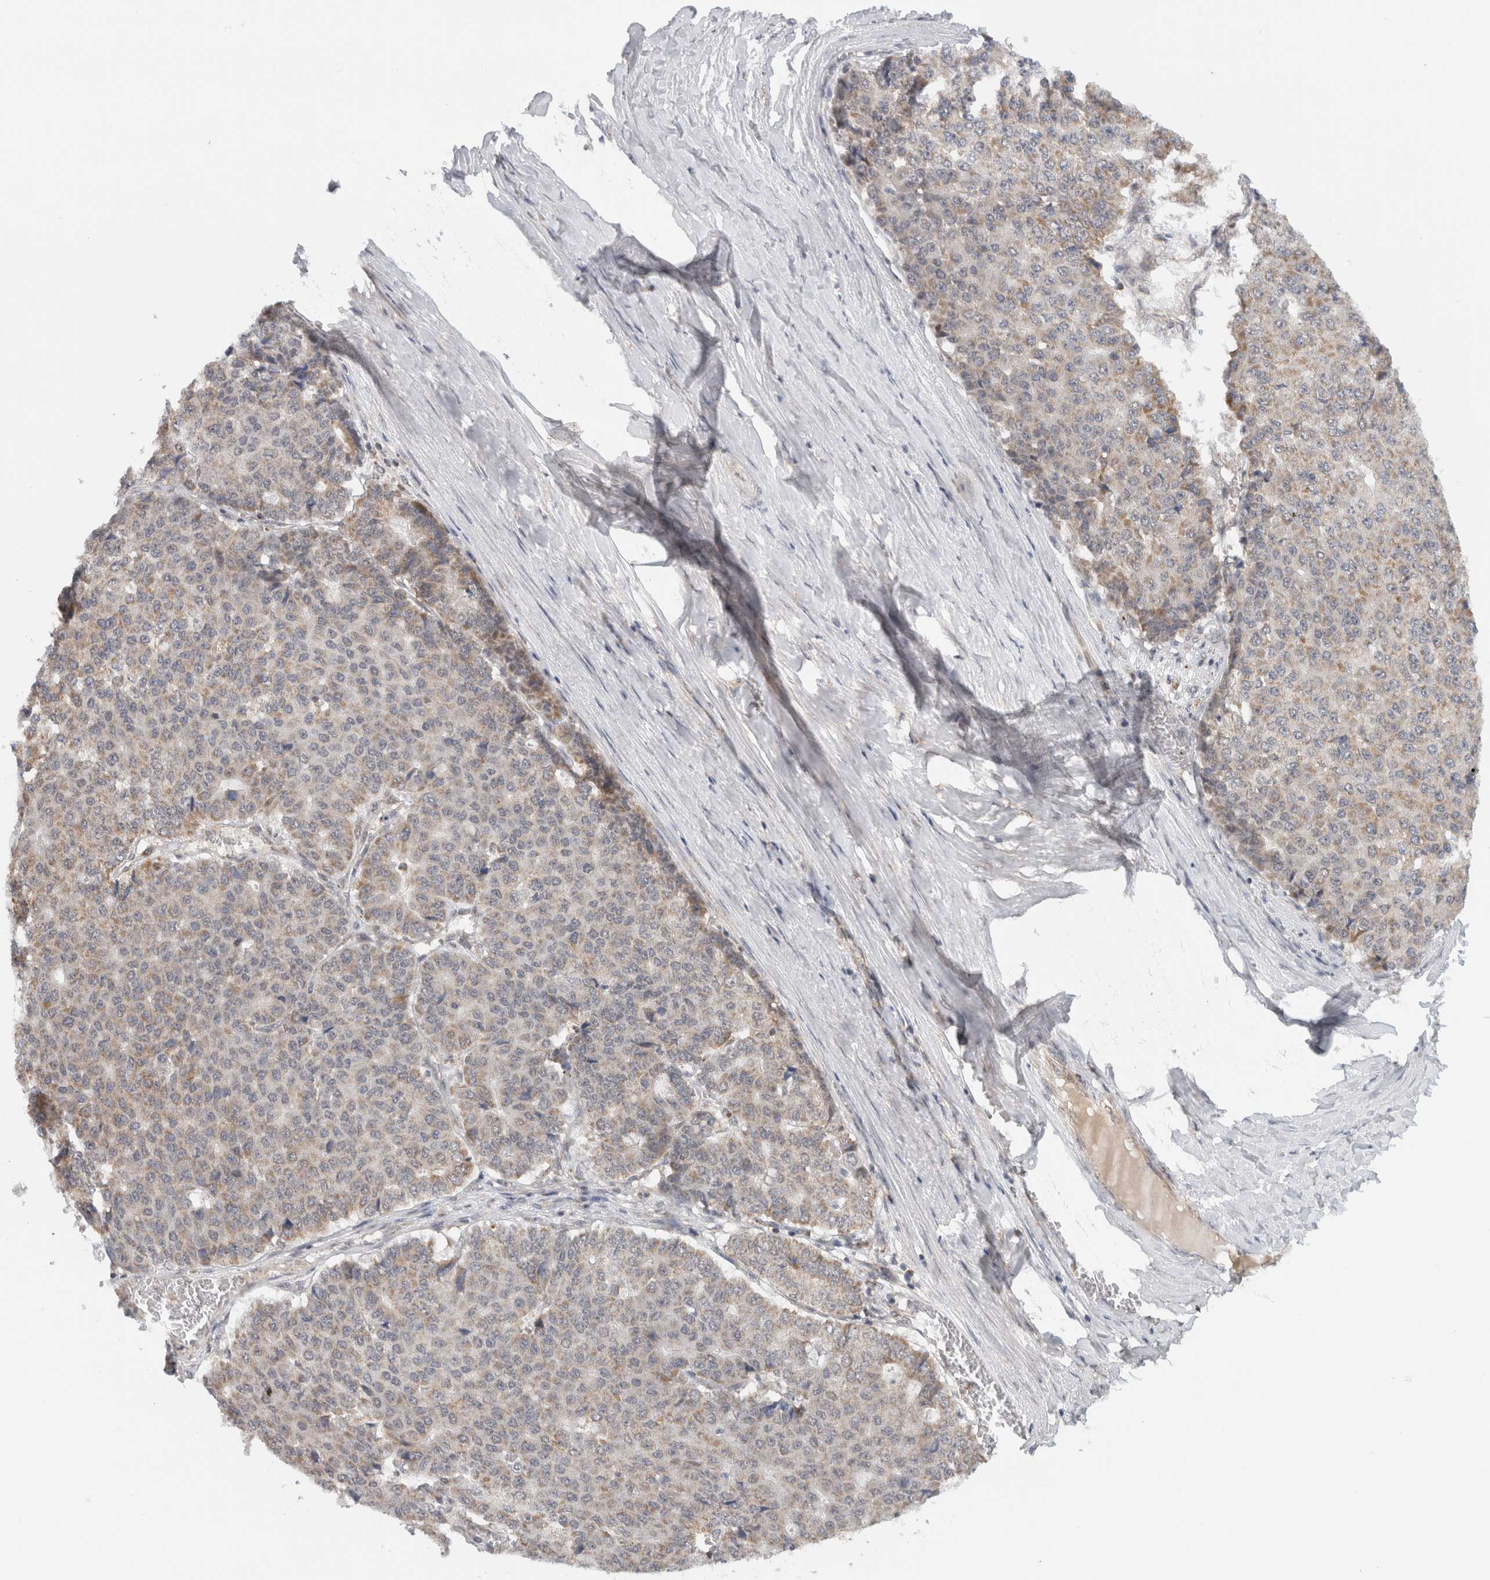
{"staining": {"intensity": "weak", "quantity": ">75%", "location": "cytoplasmic/membranous"}, "tissue": "pancreatic cancer", "cell_type": "Tumor cells", "image_type": "cancer", "snomed": [{"axis": "morphology", "description": "Adenocarcinoma, NOS"}, {"axis": "topography", "description": "Pancreas"}], "caption": "There is low levels of weak cytoplasmic/membranous staining in tumor cells of pancreatic cancer, as demonstrated by immunohistochemical staining (brown color).", "gene": "CMC2", "patient": {"sex": "male", "age": 50}}